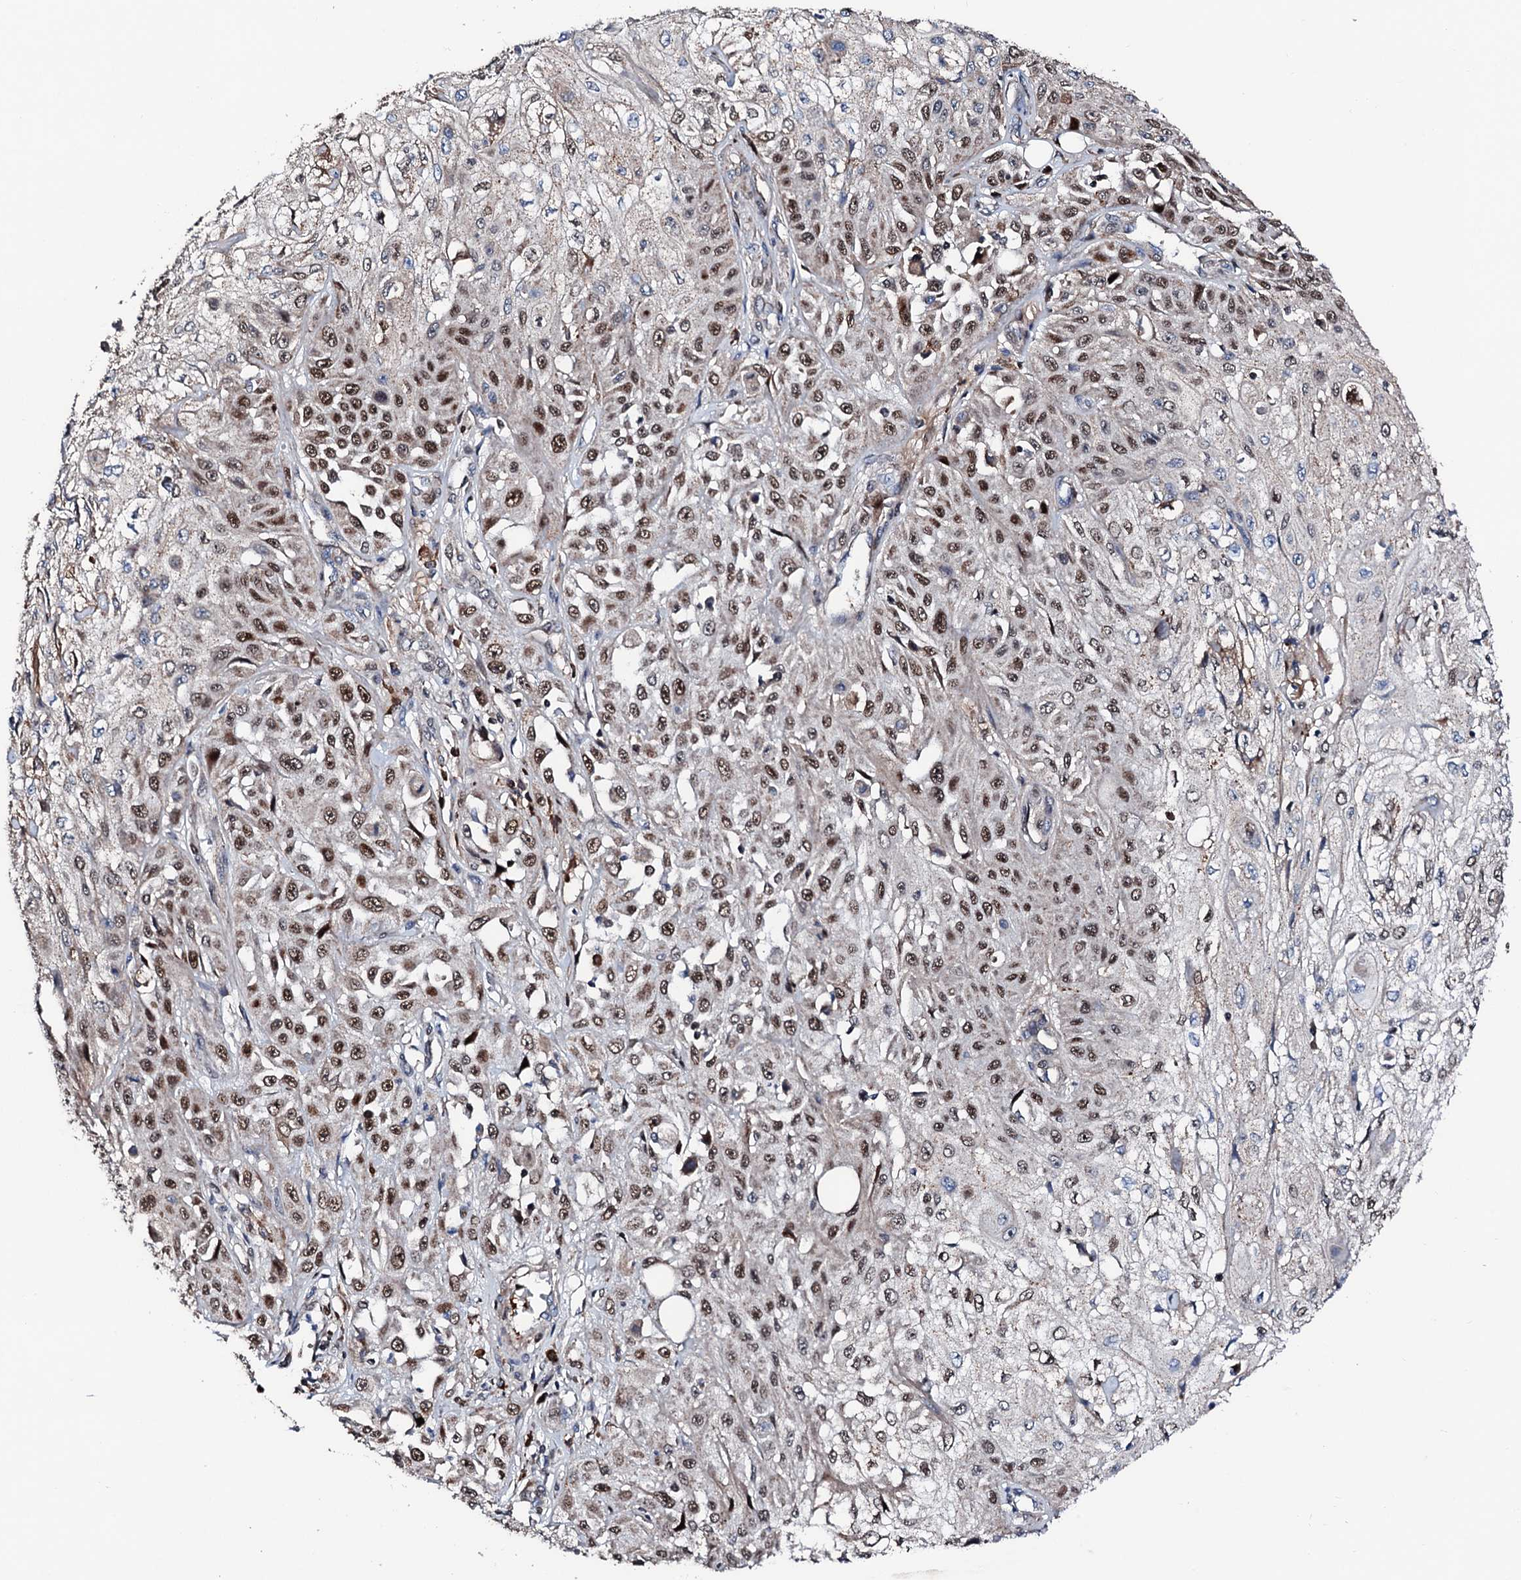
{"staining": {"intensity": "moderate", "quantity": ">75%", "location": "nuclear"}, "tissue": "skin cancer", "cell_type": "Tumor cells", "image_type": "cancer", "snomed": [{"axis": "morphology", "description": "Squamous cell carcinoma, NOS"}, {"axis": "morphology", "description": "Squamous cell carcinoma, metastatic, NOS"}, {"axis": "topography", "description": "Skin"}, {"axis": "topography", "description": "Lymph node"}], "caption": "DAB (3,3'-diaminobenzidine) immunohistochemical staining of skin cancer (metastatic squamous cell carcinoma) shows moderate nuclear protein staining in about >75% of tumor cells.", "gene": "KIF18A", "patient": {"sex": "male", "age": 75}}